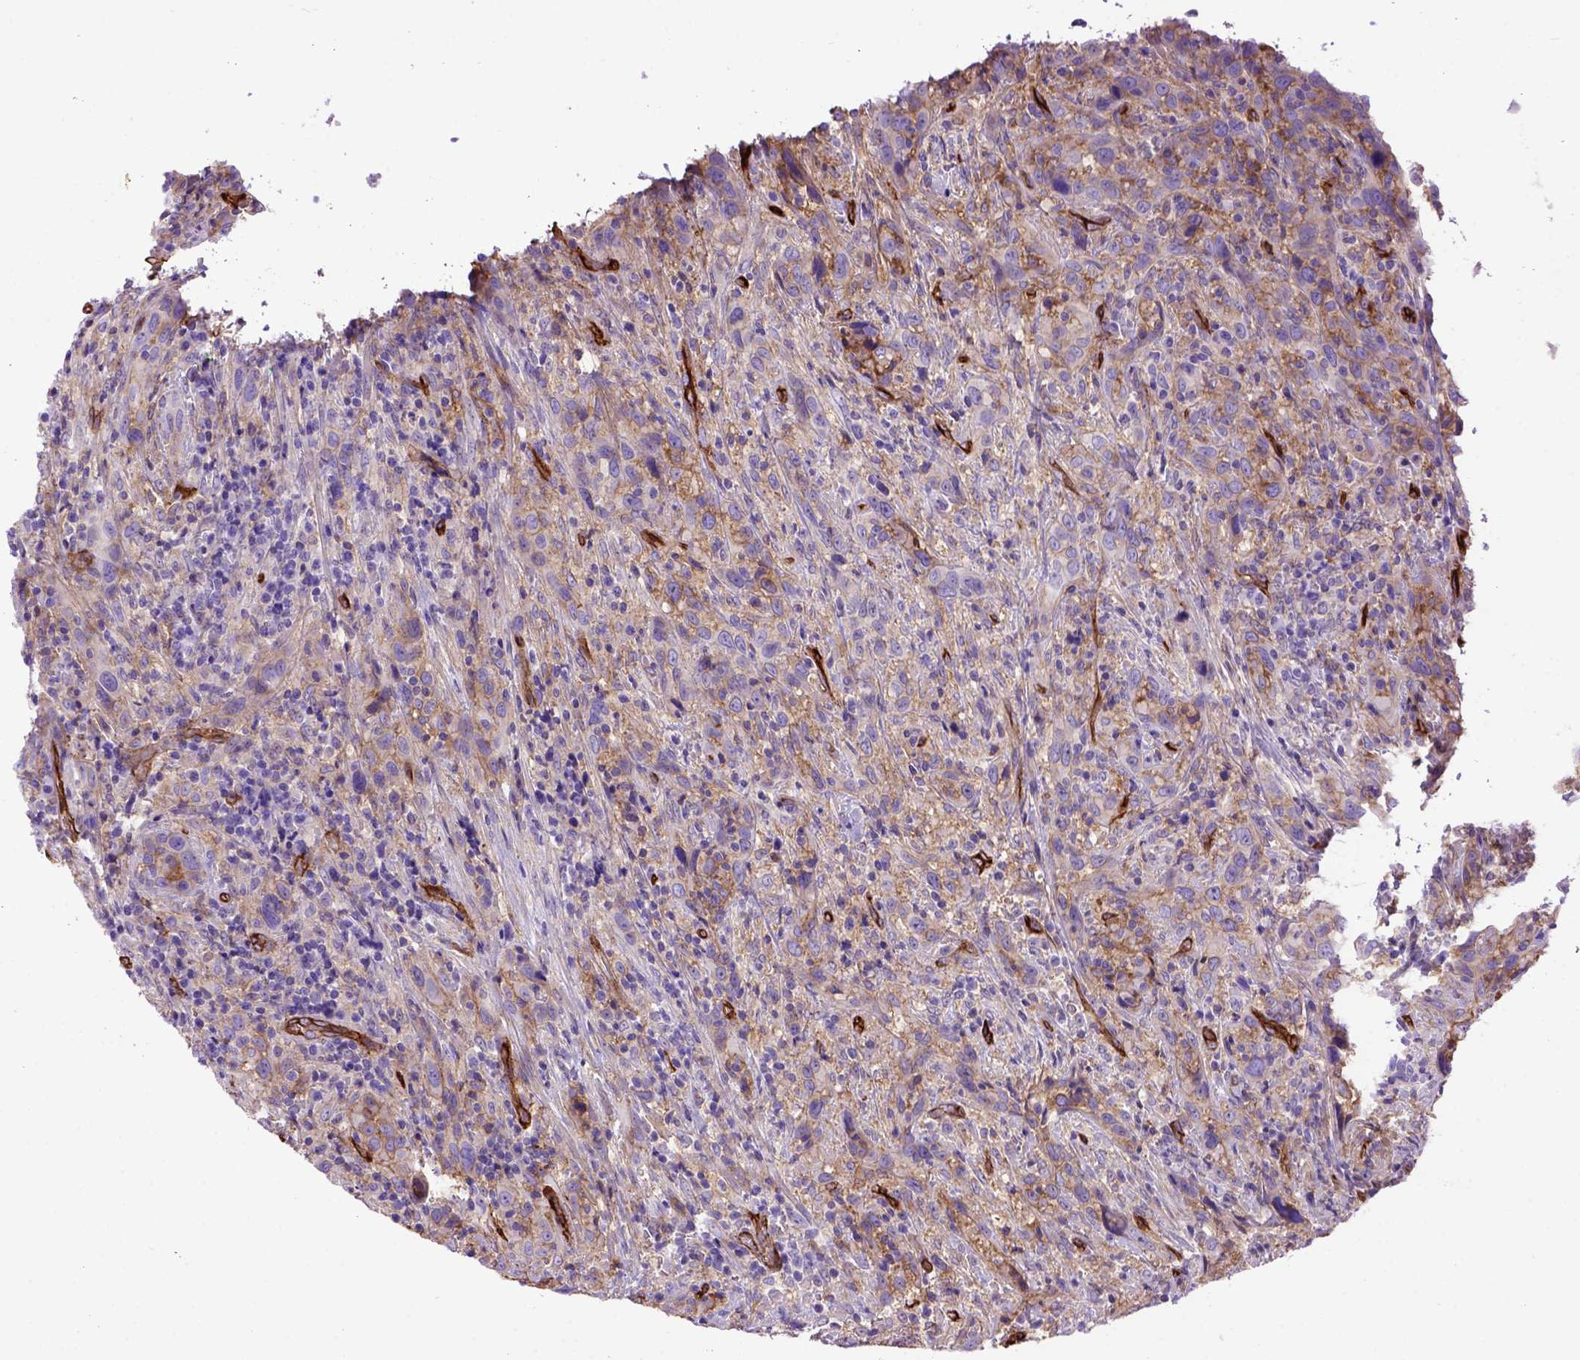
{"staining": {"intensity": "weak", "quantity": "25%-75%", "location": "cytoplasmic/membranous"}, "tissue": "urothelial cancer", "cell_type": "Tumor cells", "image_type": "cancer", "snomed": [{"axis": "morphology", "description": "Urothelial carcinoma, NOS"}, {"axis": "morphology", "description": "Urothelial carcinoma, High grade"}, {"axis": "topography", "description": "Urinary bladder"}], "caption": "Immunohistochemical staining of urothelial cancer displays low levels of weak cytoplasmic/membranous expression in about 25%-75% of tumor cells.", "gene": "ENG", "patient": {"sex": "female", "age": 64}}